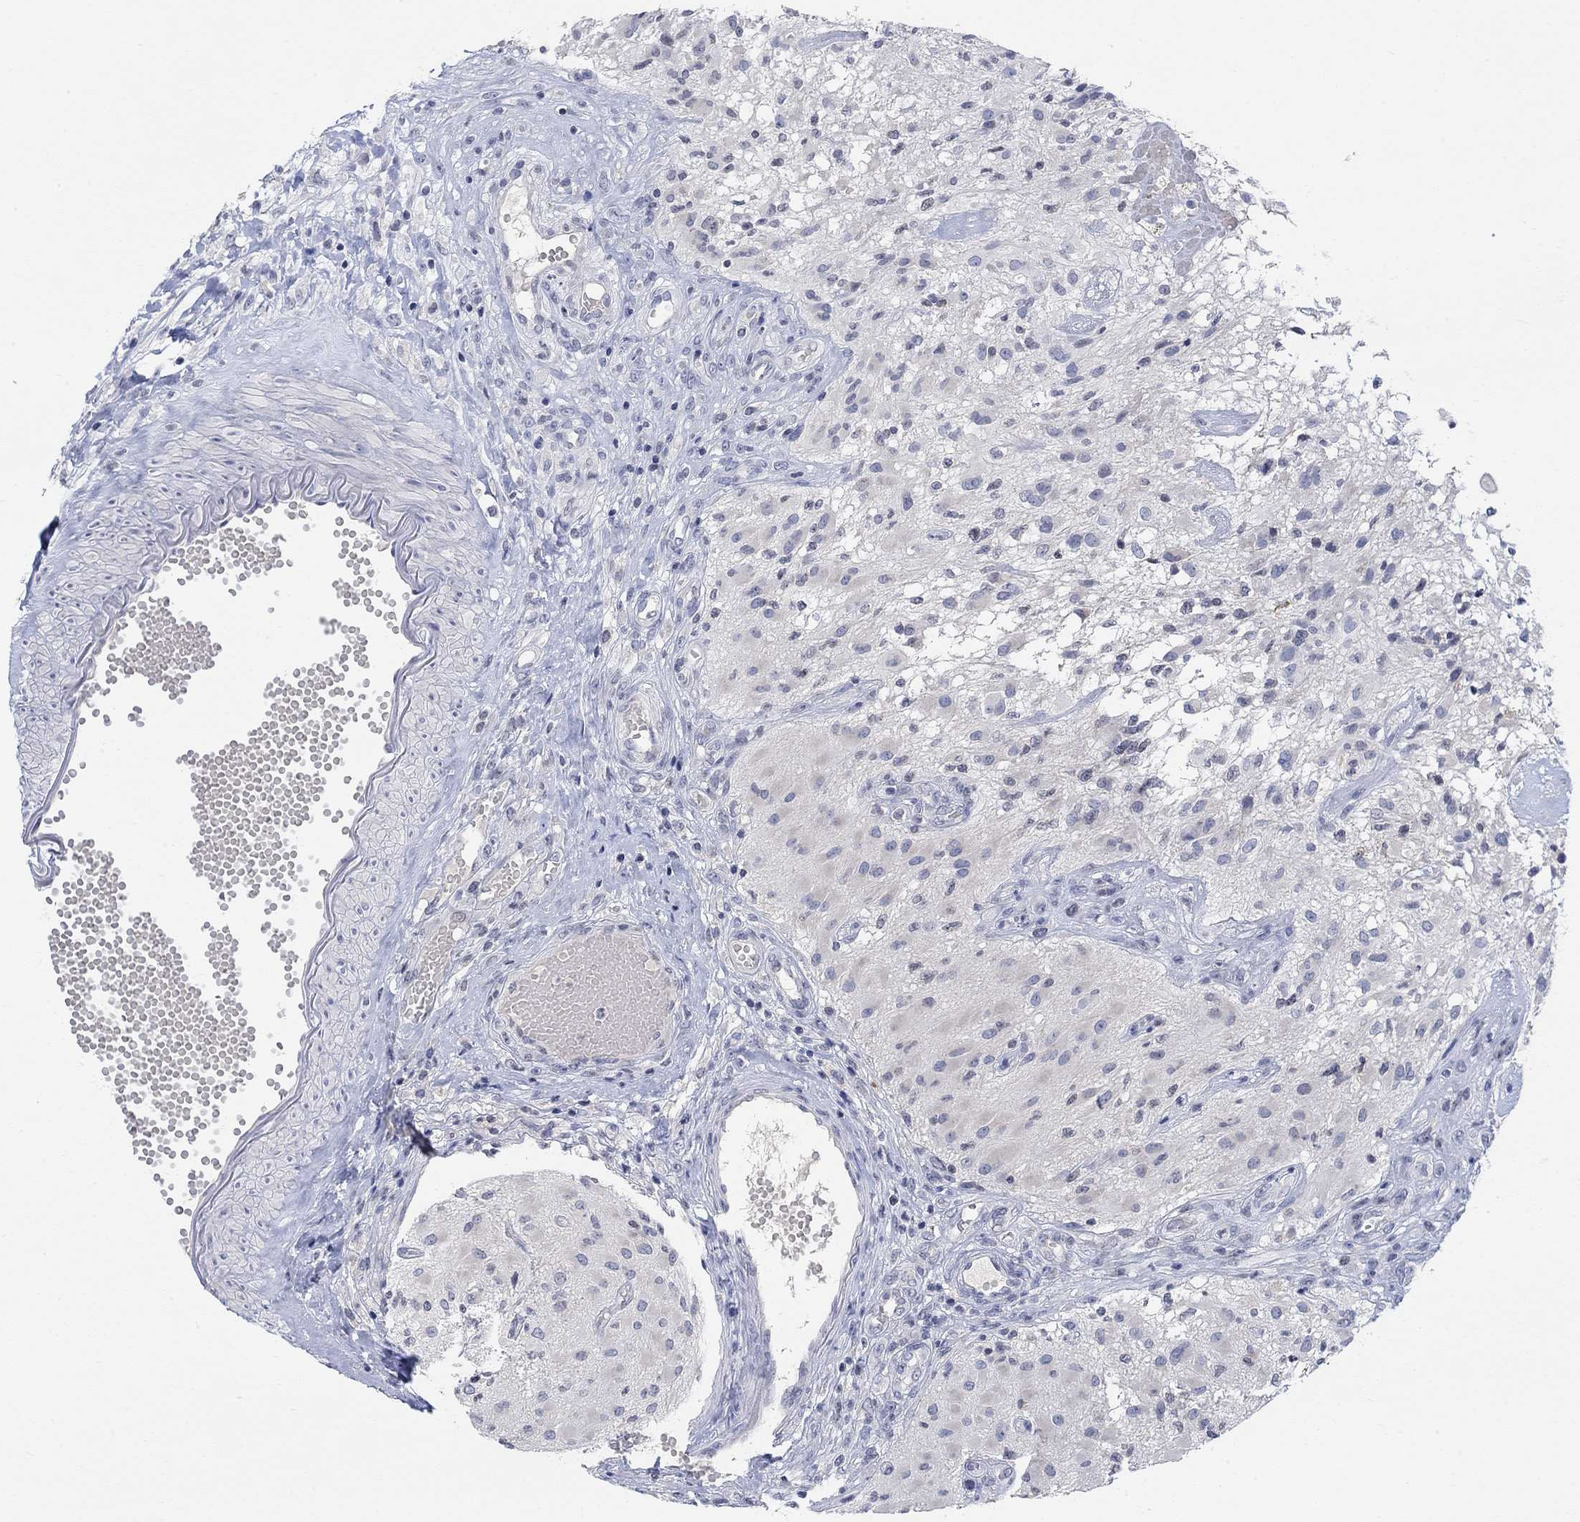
{"staining": {"intensity": "negative", "quantity": "none", "location": "none"}, "tissue": "glioma", "cell_type": "Tumor cells", "image_type": "cancer", "snomed": [{"axis": "morphology", "description": "Glioma, malignant, High grade"}, {"axis": "topography", "description": "Brain"}], "caption": "This photomicrograph is of glioma stained with immunohistochemistry (IHC) to label a protein in brown with the nuclei are counter-stained blue. There is no staining in tumor cells.", "gene": "ATP6V1E2", "patient": {"sex": "female", "age": 63}}